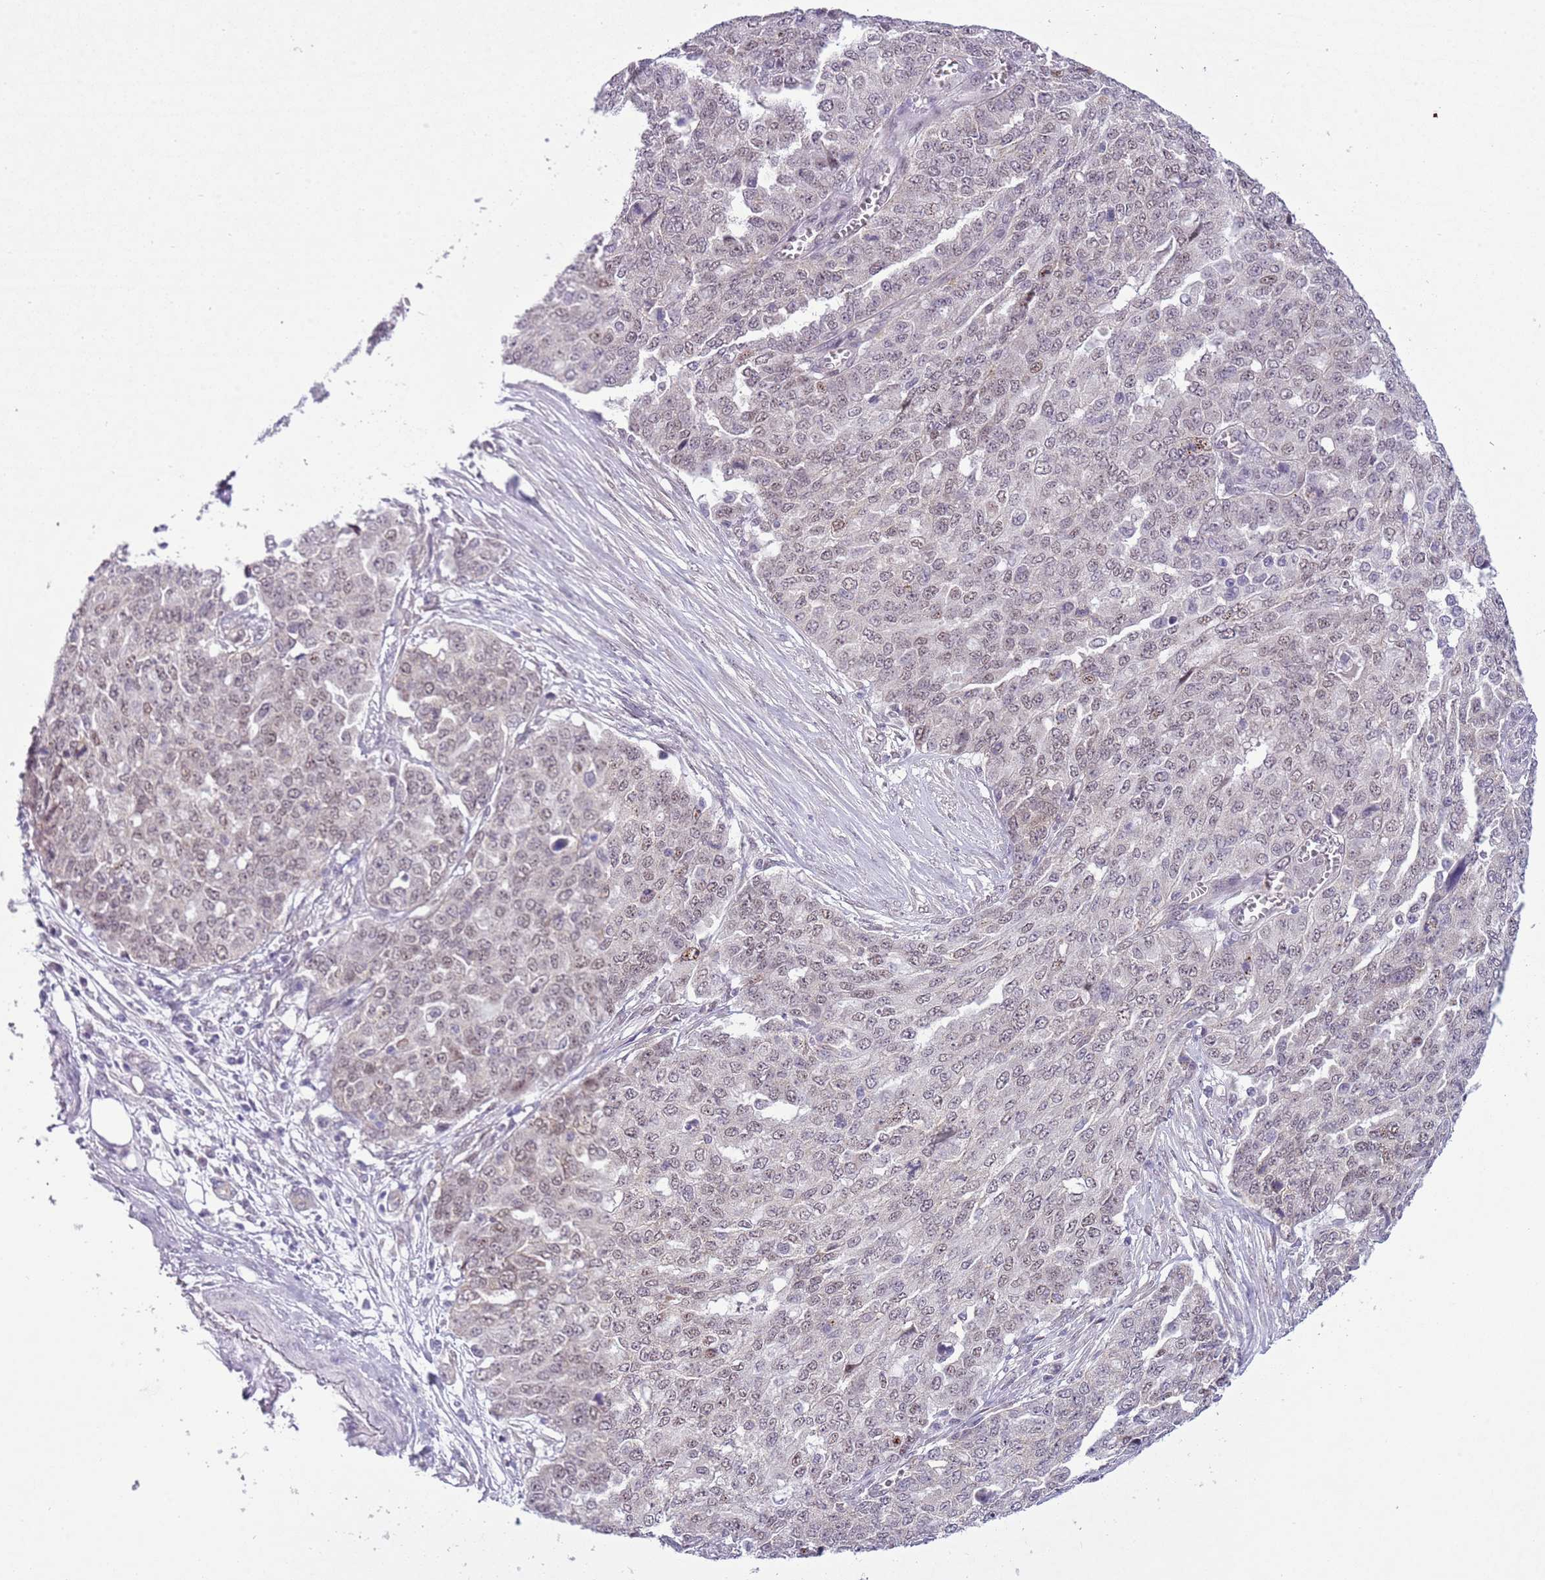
{"staining": {"intensity": "weak", "quantity": "<25%", "location": "nuclear"}, "tissue": "ovarian cancer", "cell_type": "Tumor cells", "image_type": "cancer", "snomed": [{"axis": "morphology", "description": "Cystadenocarcinoma, serous, NOS"}, {"axis": "topography", "description": "Soft tissue"}, {"axis": "topography", "description": "Ovary"}], "caption": "This is an immunohistochemistry histopathology image of ovarian cancer. There is no staining in tumor cells.", "gene": "FAM120C", "patient": {"sex": "female", "age": 57}}